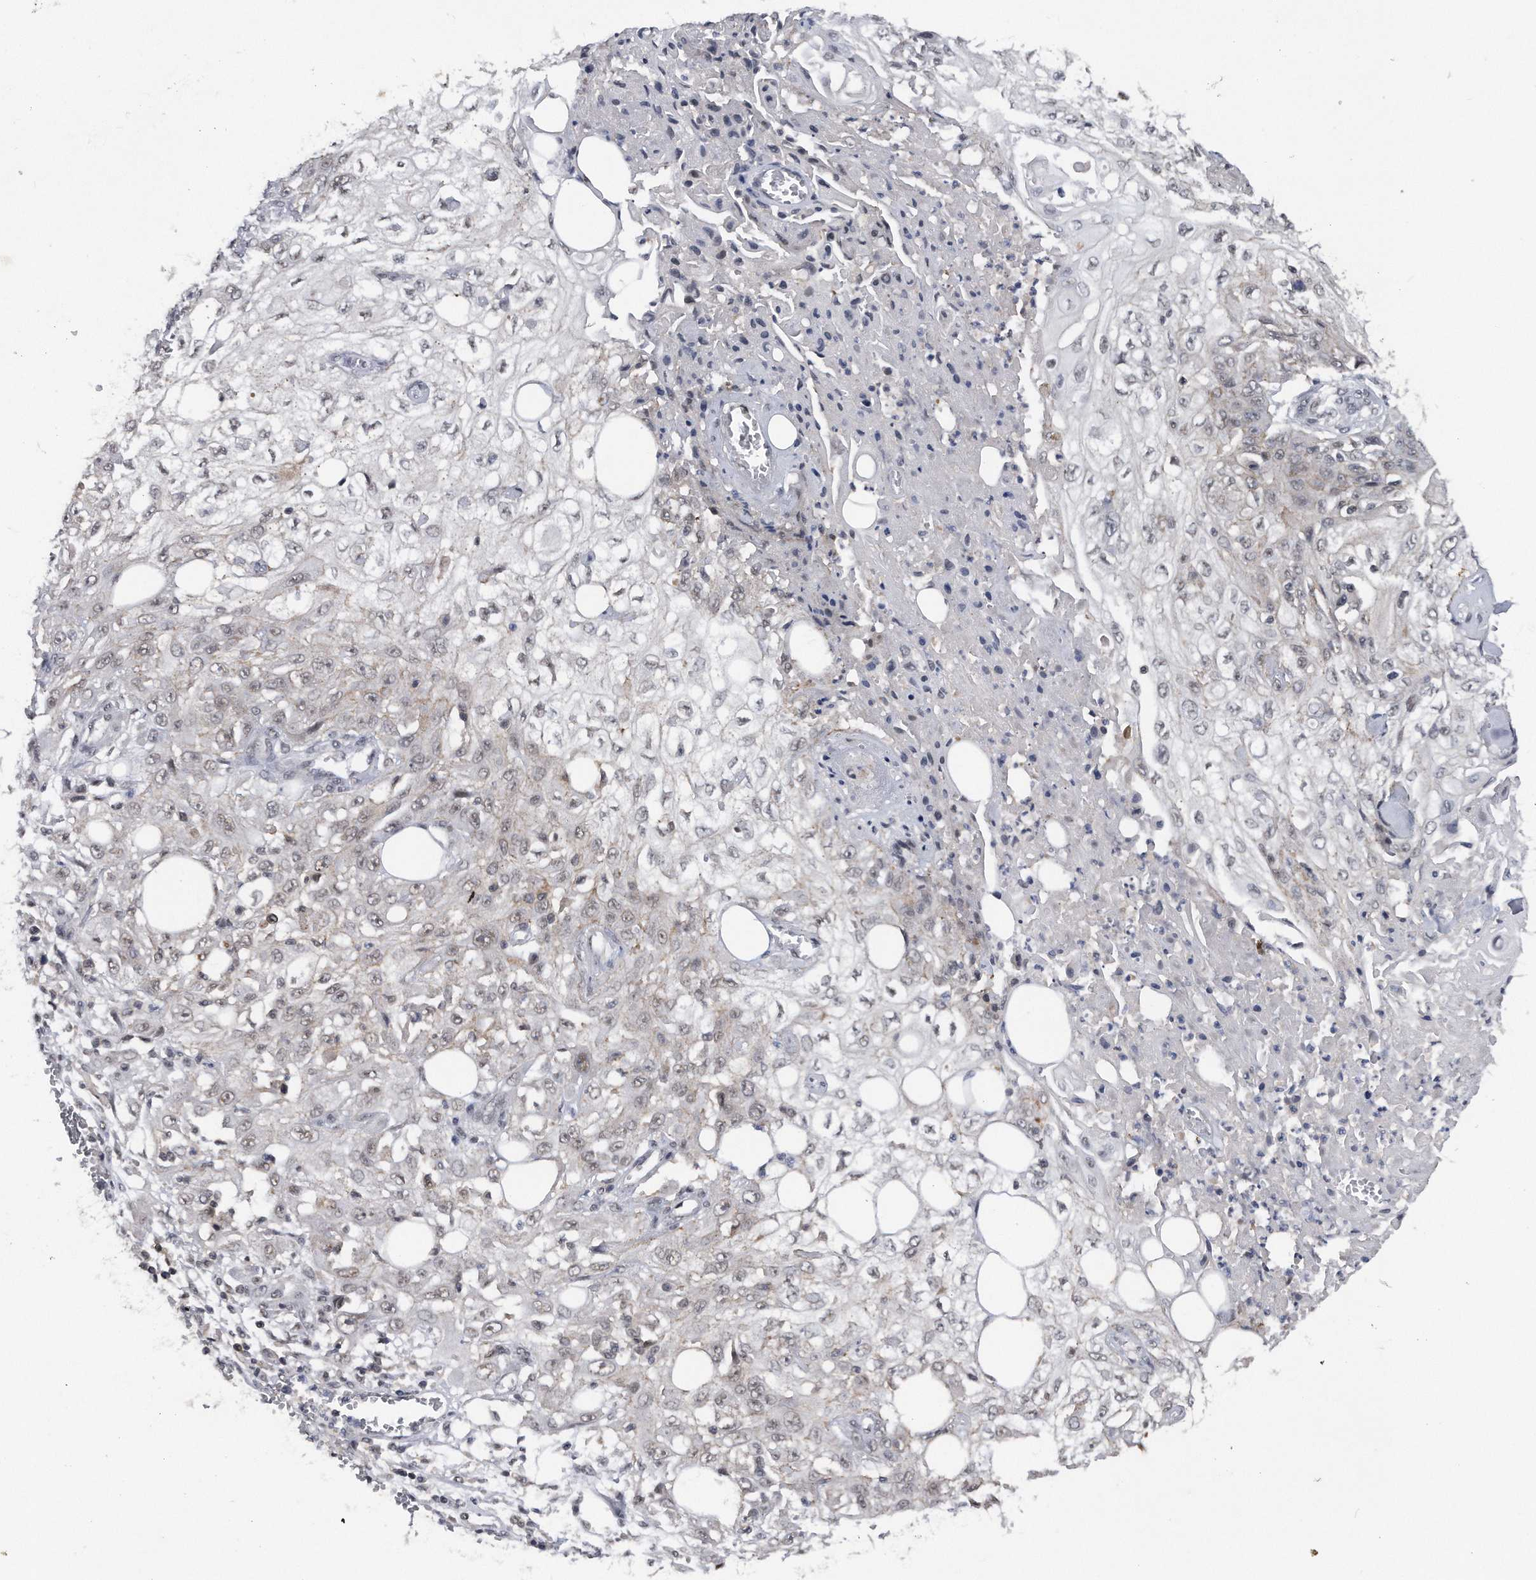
{"staining": {"intensity": "weak", "quantity": "25%-75%", "location": "nuclear"}, "tissue": "skin cancer", "cell_type": "Tumor cells", "image_type": "cancer", "snomed": [{"axis": "morphology", "description": "Squamous cell carcinoma, NOS"}, {"axis": "morphology", "description": "Squamous cell carcinoma, metastatic, NOS"}, {"axis": "topography", "description": "Skin"}, {"axis": "topography", "description": "Lymph node"}], "caption": "The photomicrograph demonstrates immunohistochemical staining of skin squamous cell carcinoma. There is weak nuclear positivity is present in about 25%-75% of tumor cells. Ihc stains the protein of interest in brown and the nuclei are stained blue.", "gene": "VIRMA", "patient": {"sex": "male", "age": 75}}